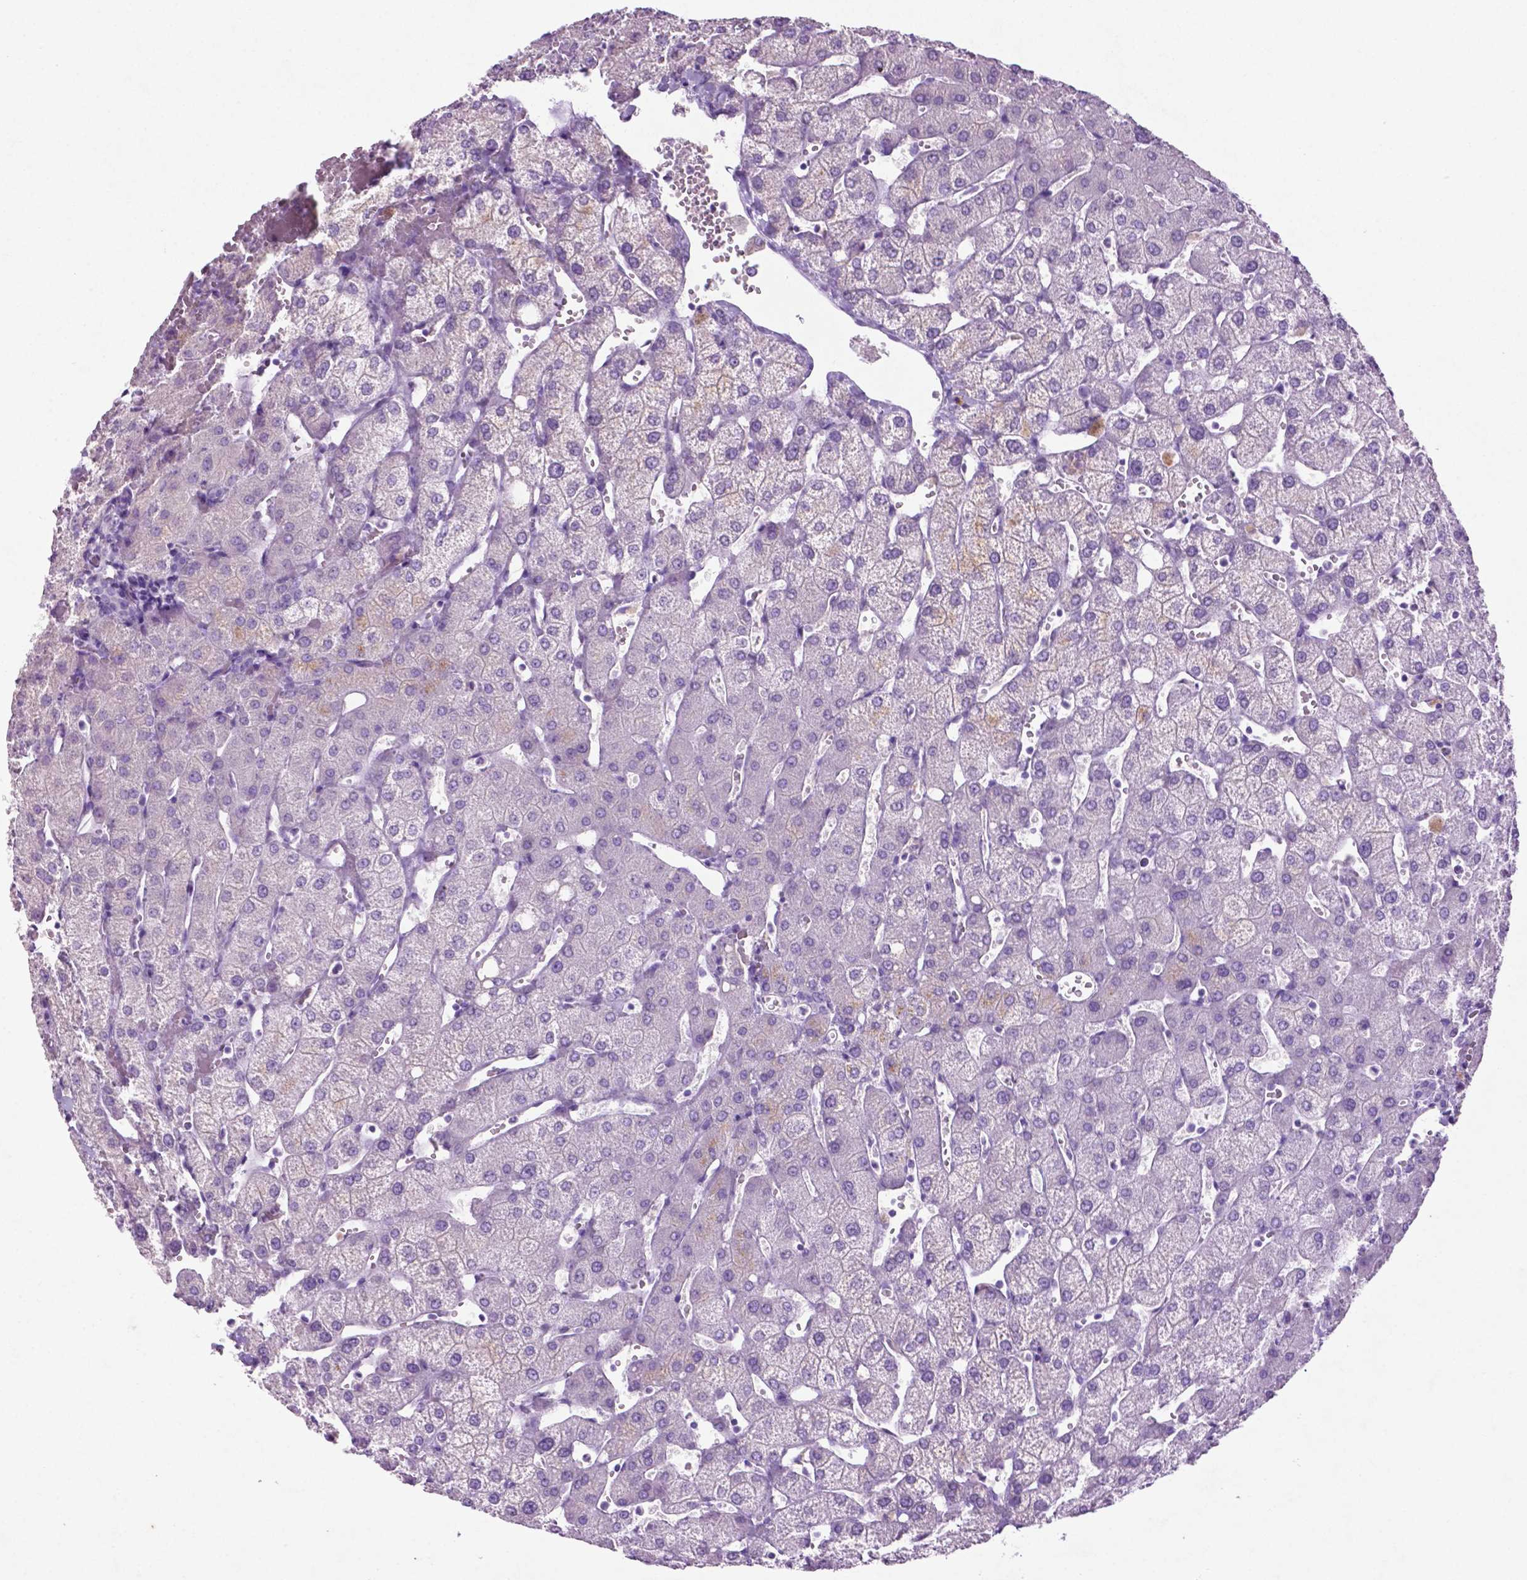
{"staining": {"intensity": "negative", "quantity": "none", "location": "none"}, "tissue": "liver", "cell_type": "Cholangiocytes", "image_type": "normal", "snomed": [{"axis": "morphology", "description": "Normal tissue, NOS"}, {"axis": "topography", "description": "Liver"}], "caption": "This is a histopathology image of immunohistochemistry staining of normal liver, which shows no staining in cholangiocytes.", "gene": "PHGR1", "patient": {"sex": "female", "age": 54}}